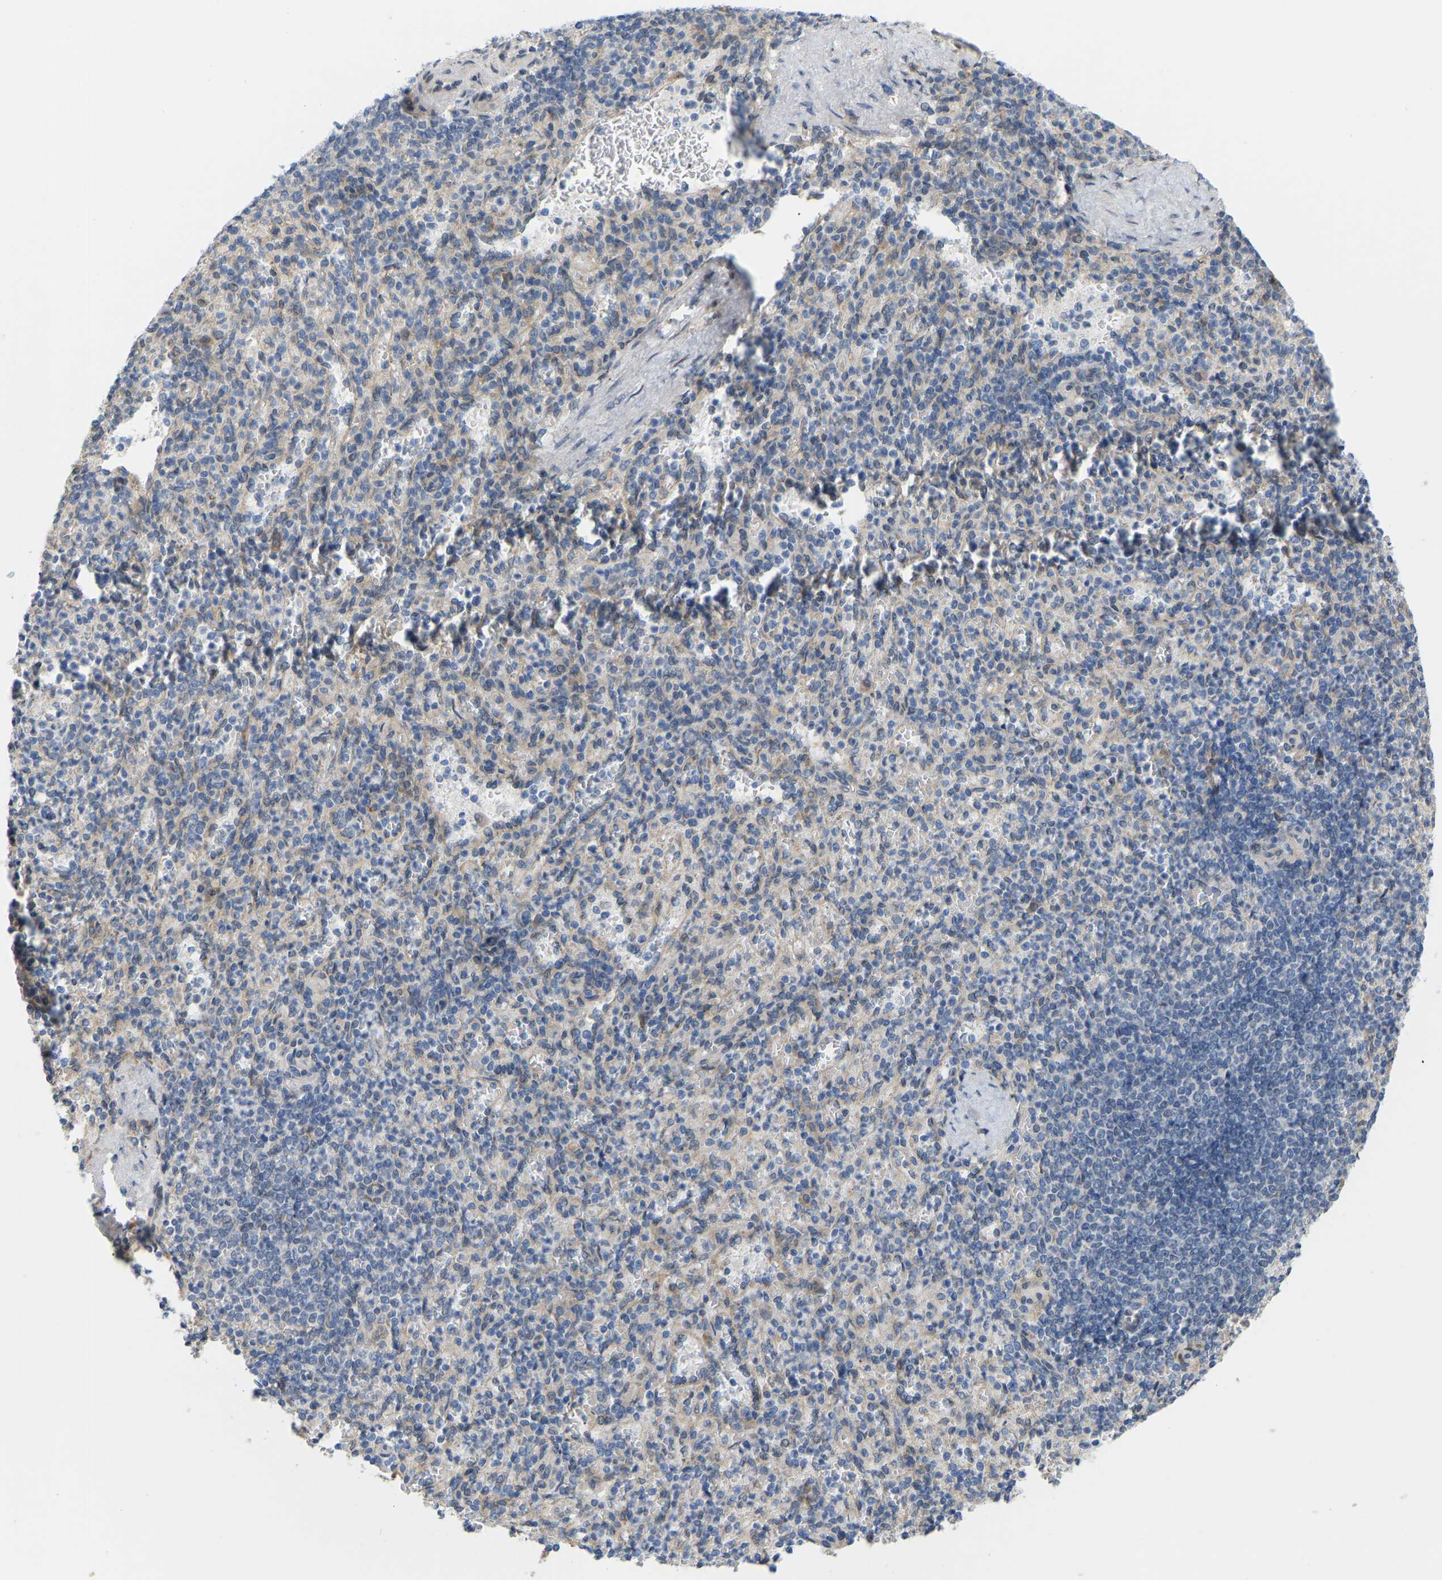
{"staining": {"intensity": "weak", "quantity": "<25%", "location": "cytoplasmic/membranous"}, "tissue": "spleen", "cell_type": "Cells in red pulp", "image_type": "normal", "snomed": [{"axis": "morphology", "description": "Normal tissue, NOS"}, {"axis": "topography", "description": "Spleen"}], "caption": "Immunohistochemical staining of unremarkable spleen demonstrates no significant staining in cells in red pulp.", "gene": "BEND3", "patient": {"sex": "female", "age": 74}}